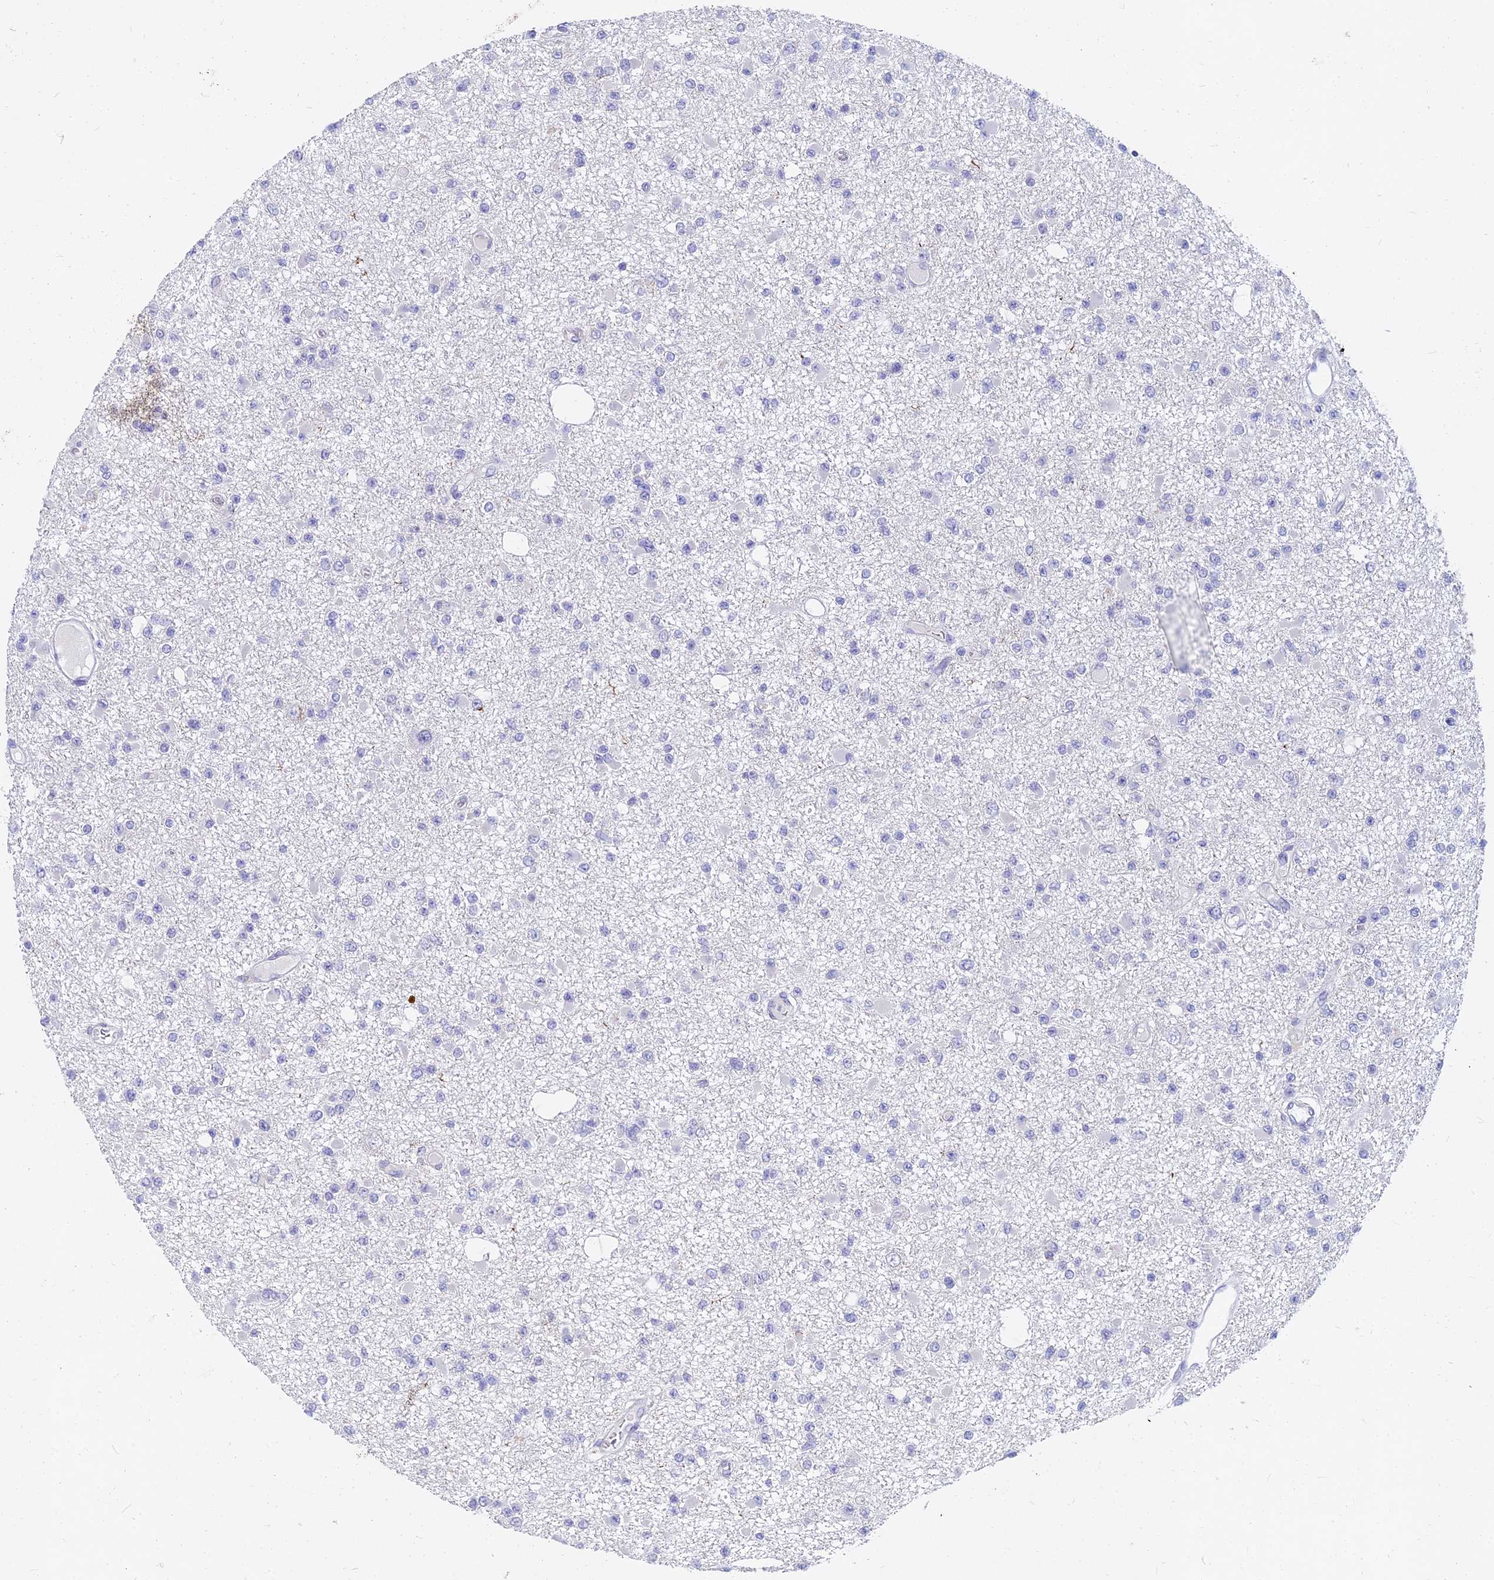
{"staining": {"intensity": "negative", "quantity": "none", "location": "none"}, "tissue": "glioma", "cell_type": "Tumor cells", "image_type": "cancer", "snomed": [{"axis": "morphology", "description": "Glioma, malignant, Low grade"}, {"axis": "topography", "description": "Brain"}], "caption": "This is a histopathology image of IHC staining of malignant glioma (low-grade), which shows no positivity in tumor cells. Nuclei are stained in blue.", "gene": "NPY", "patient": {"sex": "female", "age": 22}}